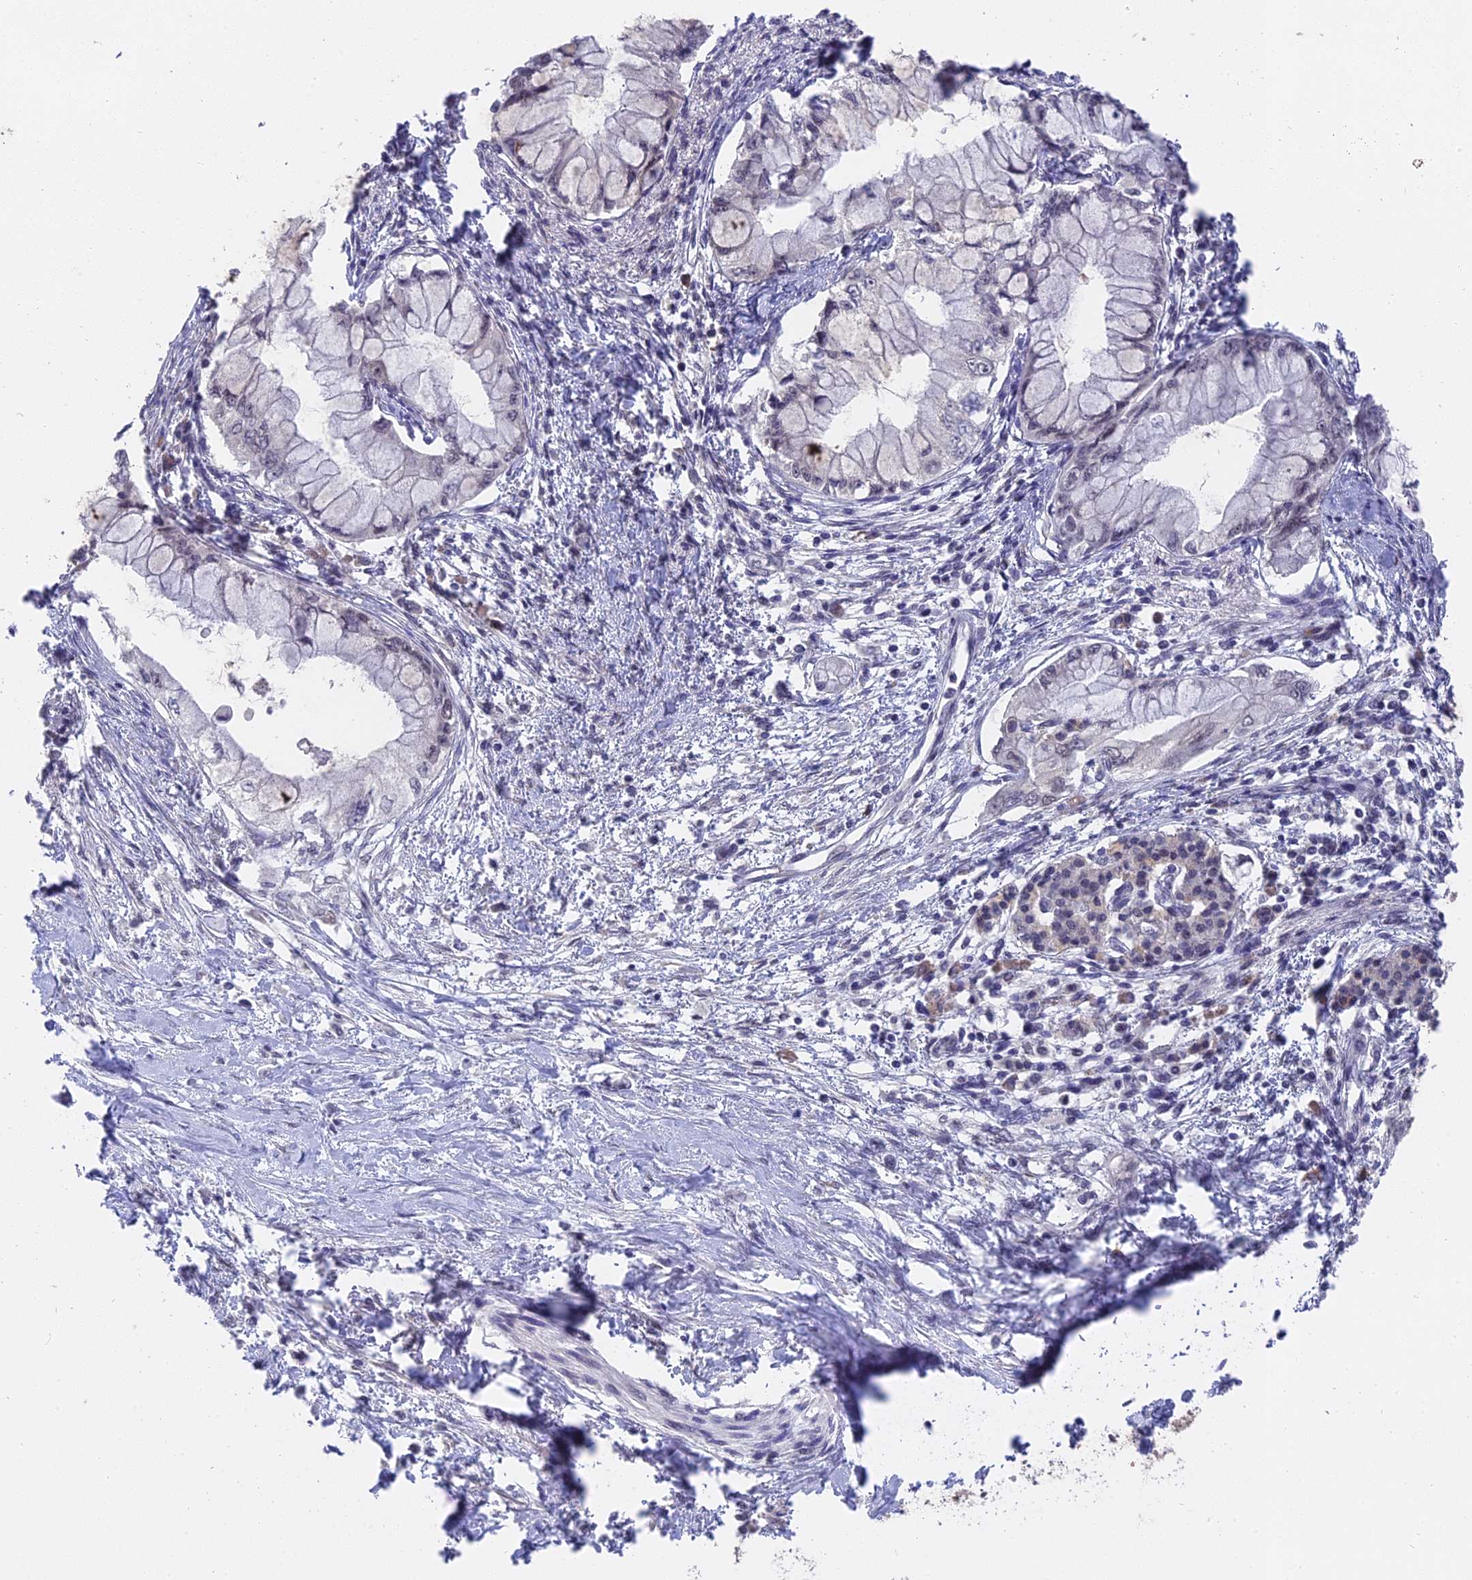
{"staining": {"intensity": "negative", "quantity": "none", "location": "none"}, "tissue": "pancreatic cancer", "cell_type": "Tumor cells", "image_type": "cancer", "snomed": [{"axis": "morphology", "description": "Adenocarcinoma, NOS"}, {"axis": "topography", "description": "Pancreas"}], "caption": "Tumor cells are negative for protein expression in human pancreatic adenocarcinoma.", "gene": "NR1H3", "patient": {"sex": "male", "age": 48}}